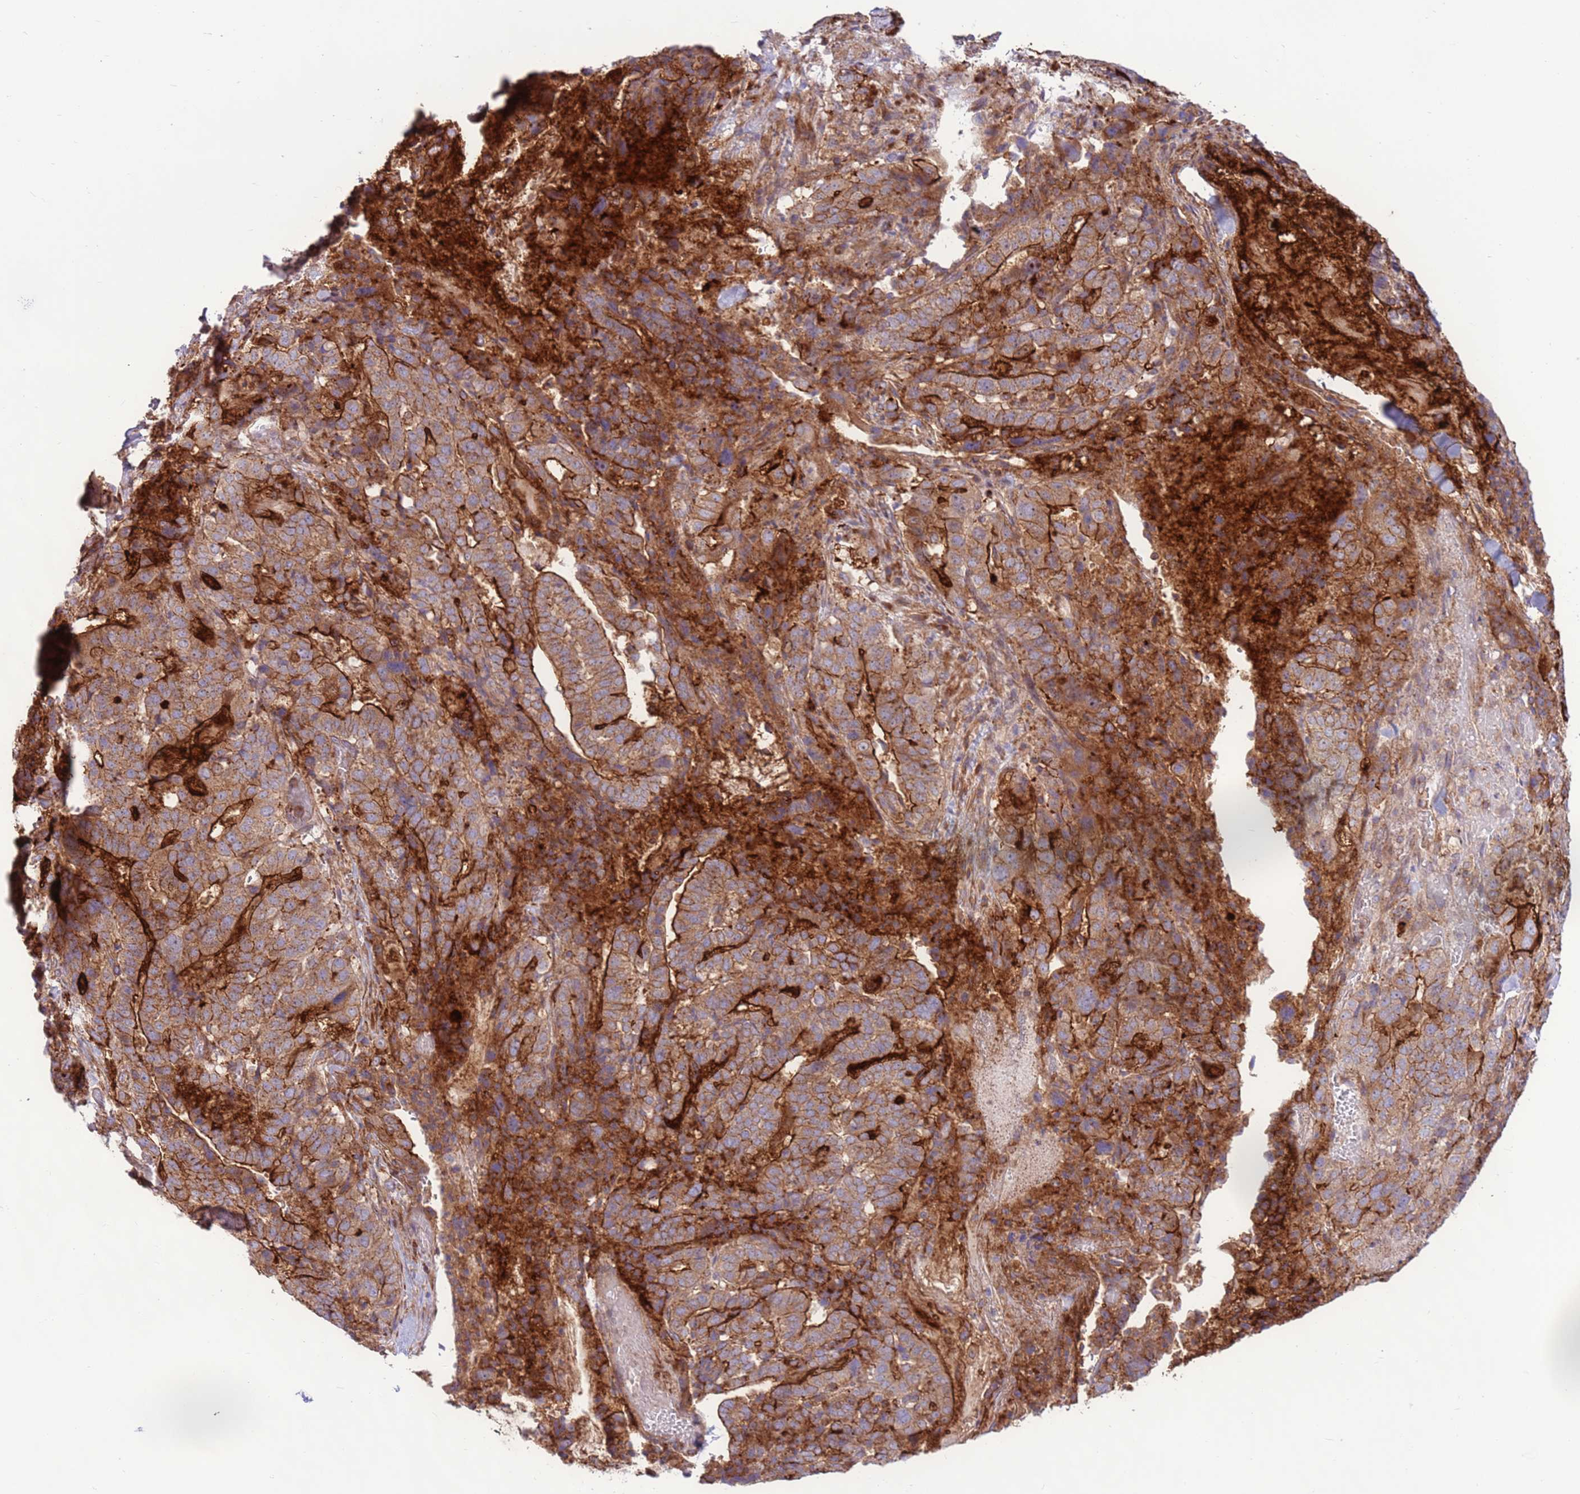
{"staining": {"intensity": "strong", "quantity": ">75%", "location": "cytoplasmic/membranous"}, "tissue": "stomach cancer", "cell_type": "Tumor cells", "image_type": "cancer", "snomed": [{"axis": "morphology", "description": "Adenocarcinoma, NOS"}, {"axis": "topography", "description": "Stomach"}], "caption": "Stomach cancer (adenocarcinoma) stained with a brown dye shows strong cytoplasmic/membranous positive staining in about >75% of tumor cells.", "gene": "DDX19B", "patient": {"sex": "male", "age": 48}}